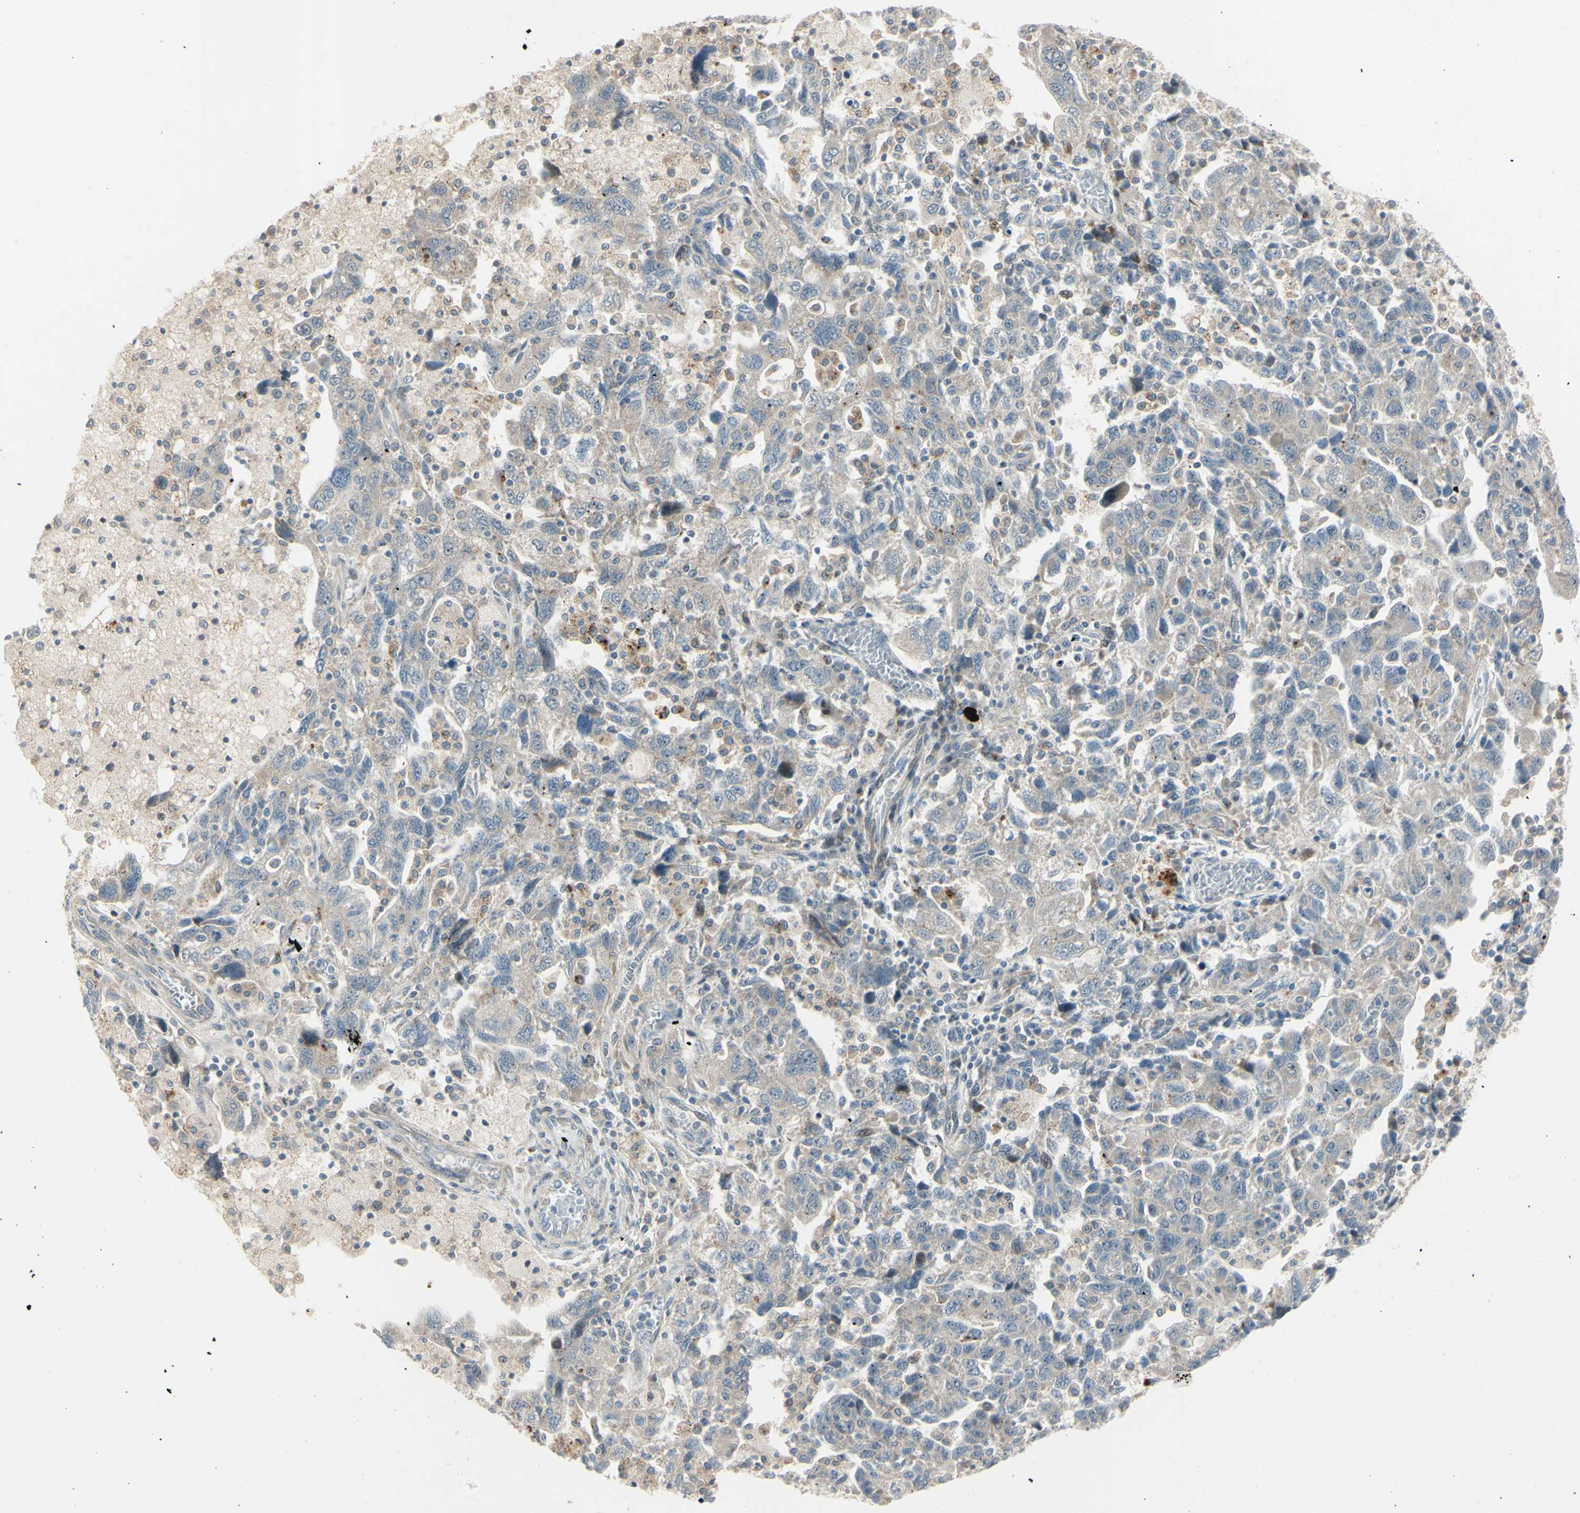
{"staining": {"intensity": "weak", "quantity": "<25%", "location": "cytoplasmic/membranous"}, "tissue": "ovarian cancer", "cell_type": "Tumor cells", "image_type": "cancer", "snomed": [{"axis": "morphology", "description": "Carcinoma, NOS"}, {"axis": "morphology", "description": "Cystadenocarcinoma, serous, NOS"}, {"axis": "topography", "description": "Ovary"}], "caption": "This is an immunohistochemistry (IHC) micrograph of human ovarian cancer. There is no positivity in tumor cells.", "gene": "NDFIP1", "patient": {"sex": "female", "age": 69}}